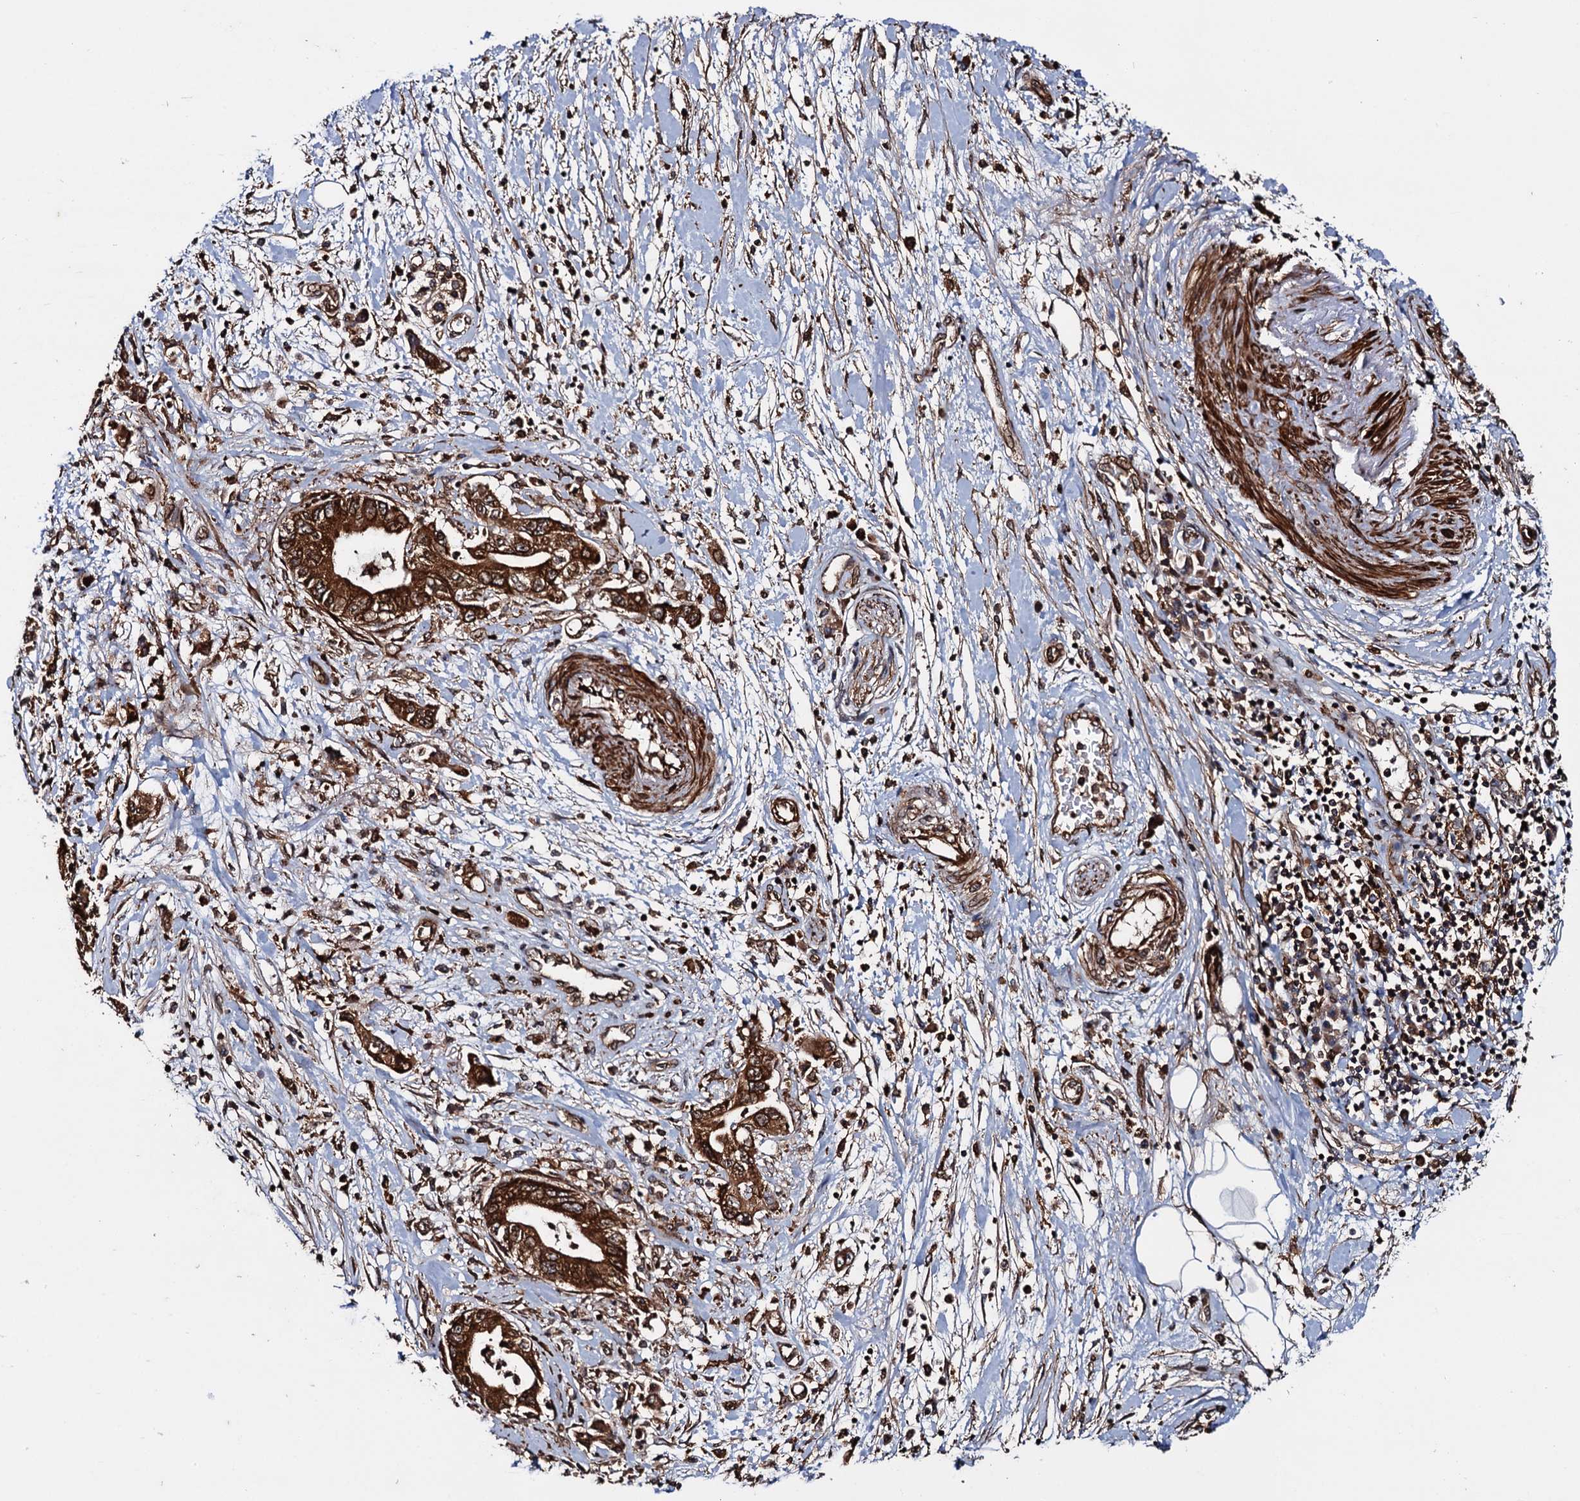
{"staining": {"intensity": "strong", "quantity": ">75%", "location": "cytoplasmic/membranous"}, "tissue": "pancreatic cancer", "cell_type": "Tumor cells", "image_type": "cancer", "snomed": [{"axis": "morphology", "description": "Adenocarcinoma, NOS"}, {"axis": "topography", "description": "Pancreas"}], "caption": "A high-resolution histopathology image shows immunohistochemistry (IHC) staining of pancreatic cancer (adenocarcinoma), which displays strong cytoplasmic/membranous staining in approximately >75% of tumor cells.", "gene": "BORA", "patient": {"sex": "female", "age": 73}}